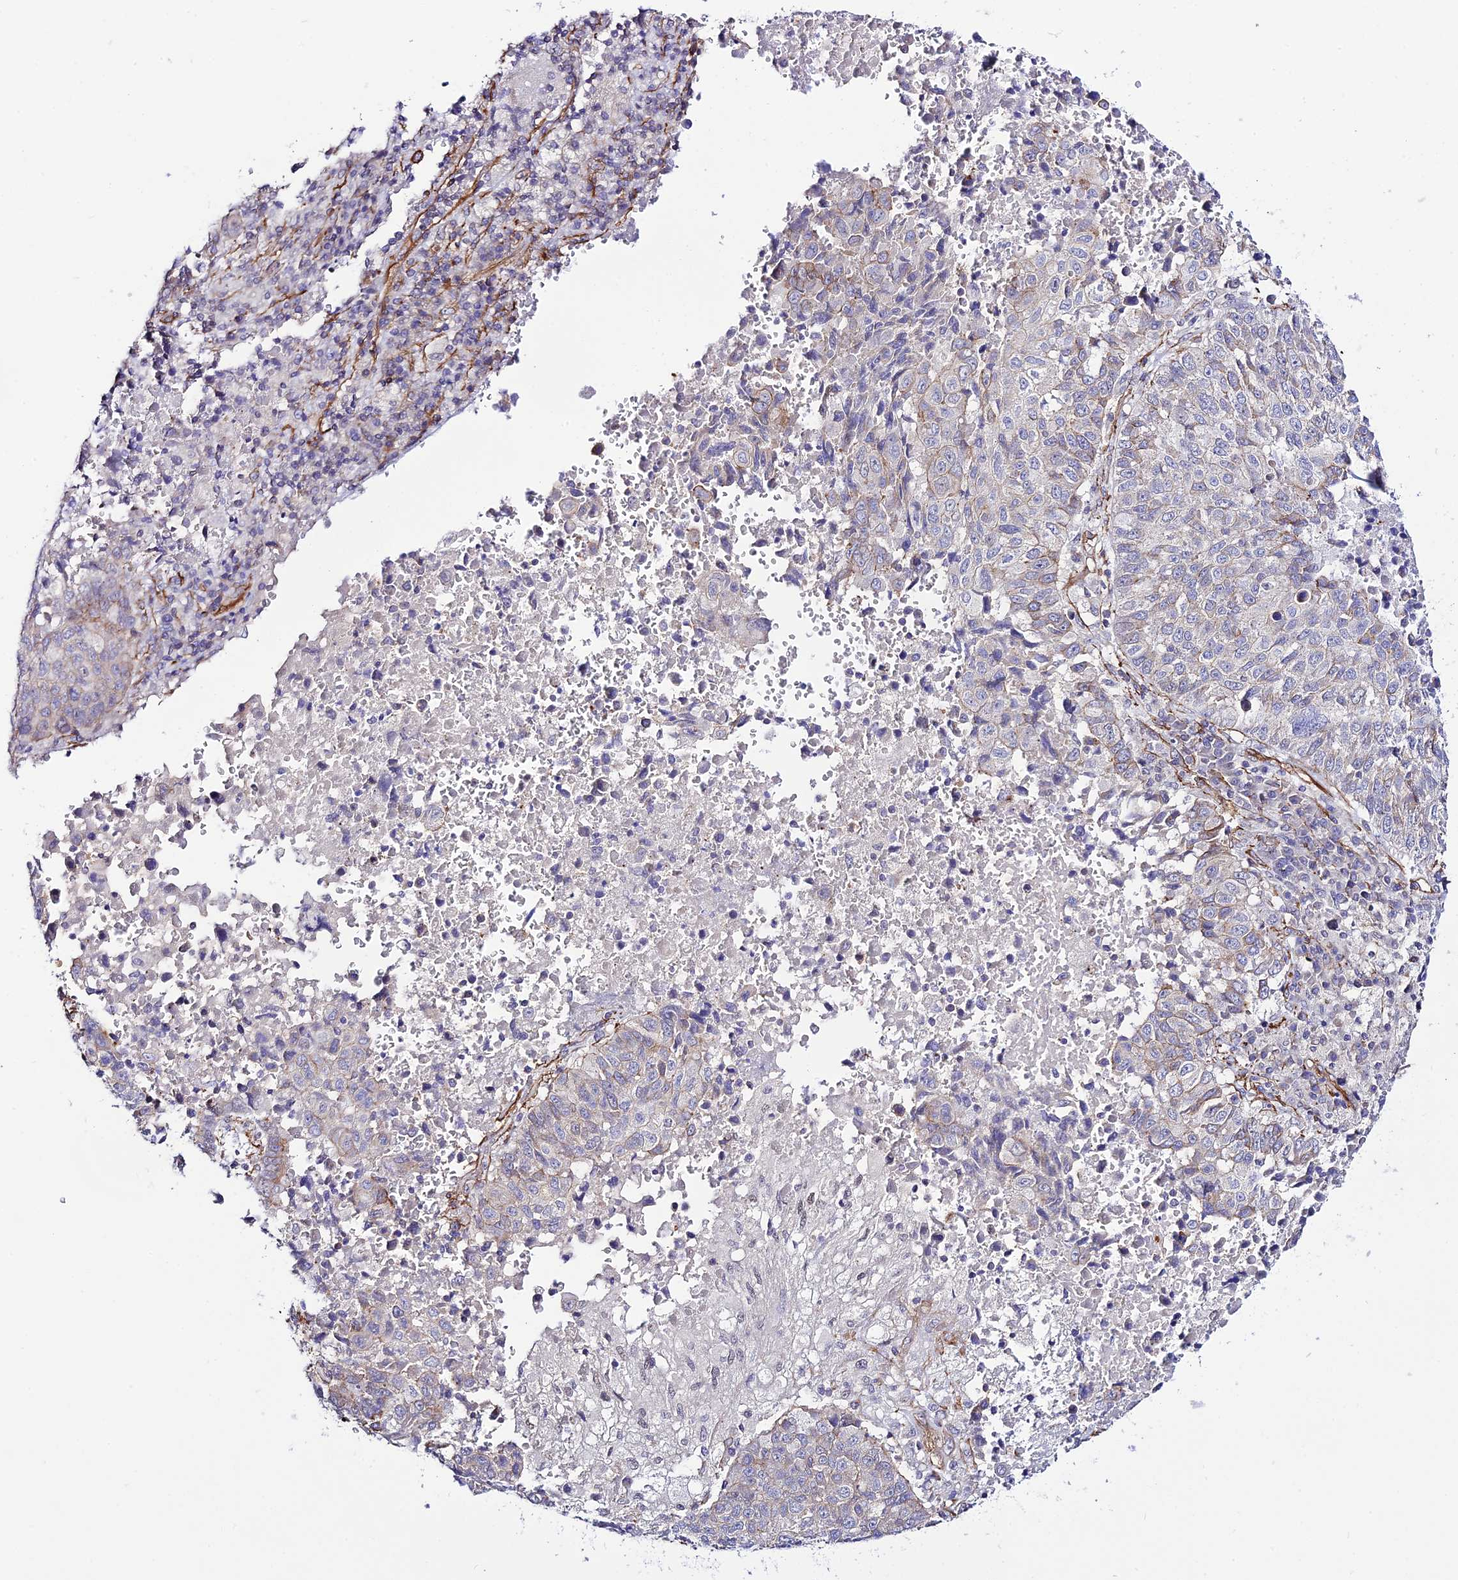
{"staining": {"intensity": "weak", "quantity": "<25%", "location": "cytoplasmic/membranous"}, "tissue": "lung cancer", "cell_type": "Tumor cells", "image_type": "cancer", "snomed": [{"axis": "morphology", "description": "Squamous cell carcinoma, NOS"}, {"axis": "topography", "description": "Lung"}], "caption": "An immunohistochemistry histopathology image of lung squamous cell carcinoma is shown. There is no staining in tumor cells of lung squamous cell carcinoma.", "gene": "YPEL5", "patient": {"sex": "male", "age": 73}}